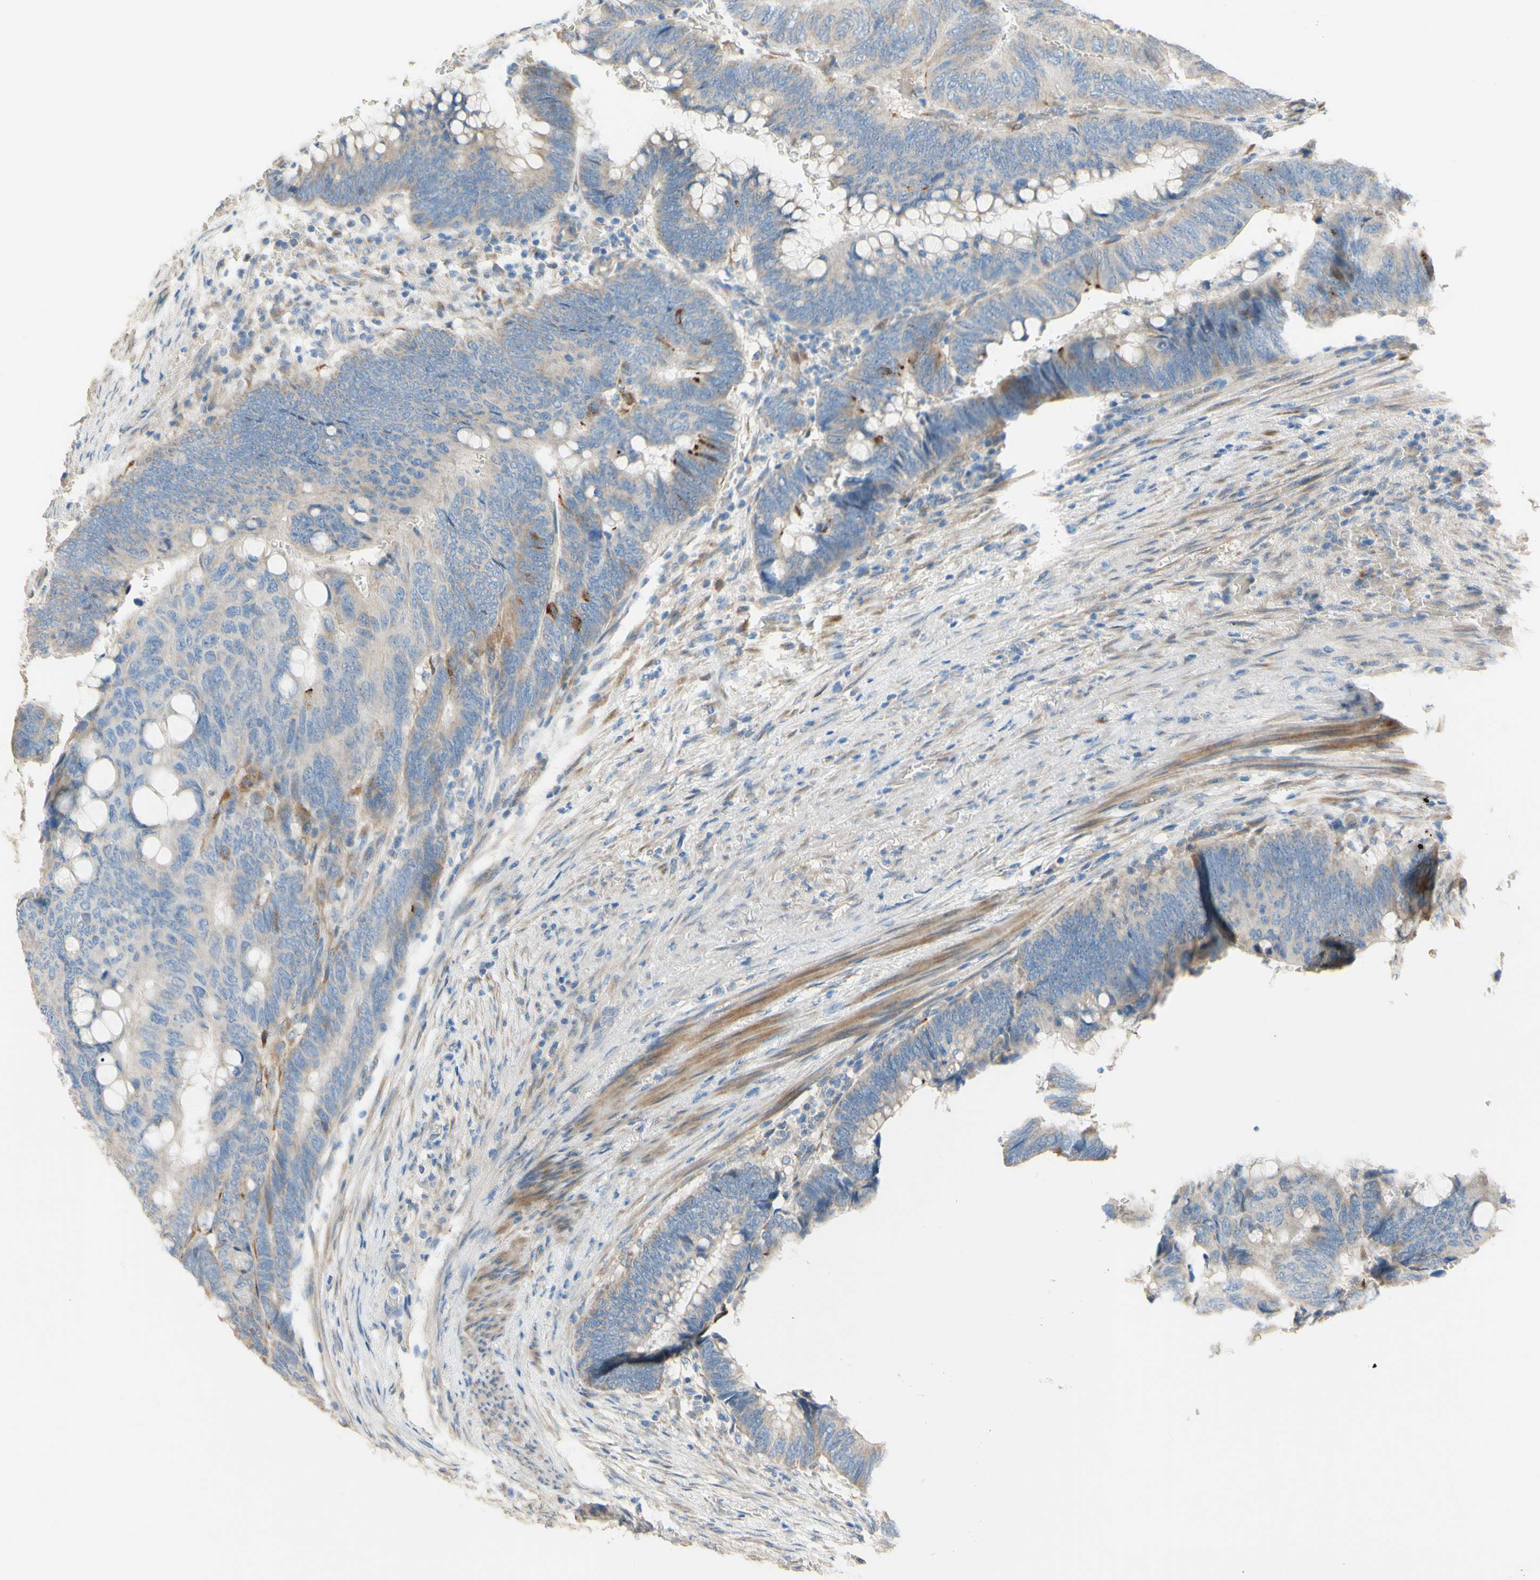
{"staining": {"intensity": "weak", "quantity": "<25%", "location": "cytoplasmic/membranous"}, "tissue": "colorectal cancer", "cell_type": "Tumor cells", "image_type": "cancer", "snomed": [{"axis": "morphology", "description": "Normal tissue, NOS"}, {"axis": "morphology", "description": "Adenocarcinoma, NOS"}, {"axis": "topography", "description": "Rectum"}, {"axis": "topography", "description": "Peripheral nerve tissue"}], "caption": "Immunohistochemistry histopathology image of colorectal cancer stained for a protein (brown), which demonstrates no staining in tumor cells.", "gene": "DKK3", "patient": {"sex": "male", "age": 92}}